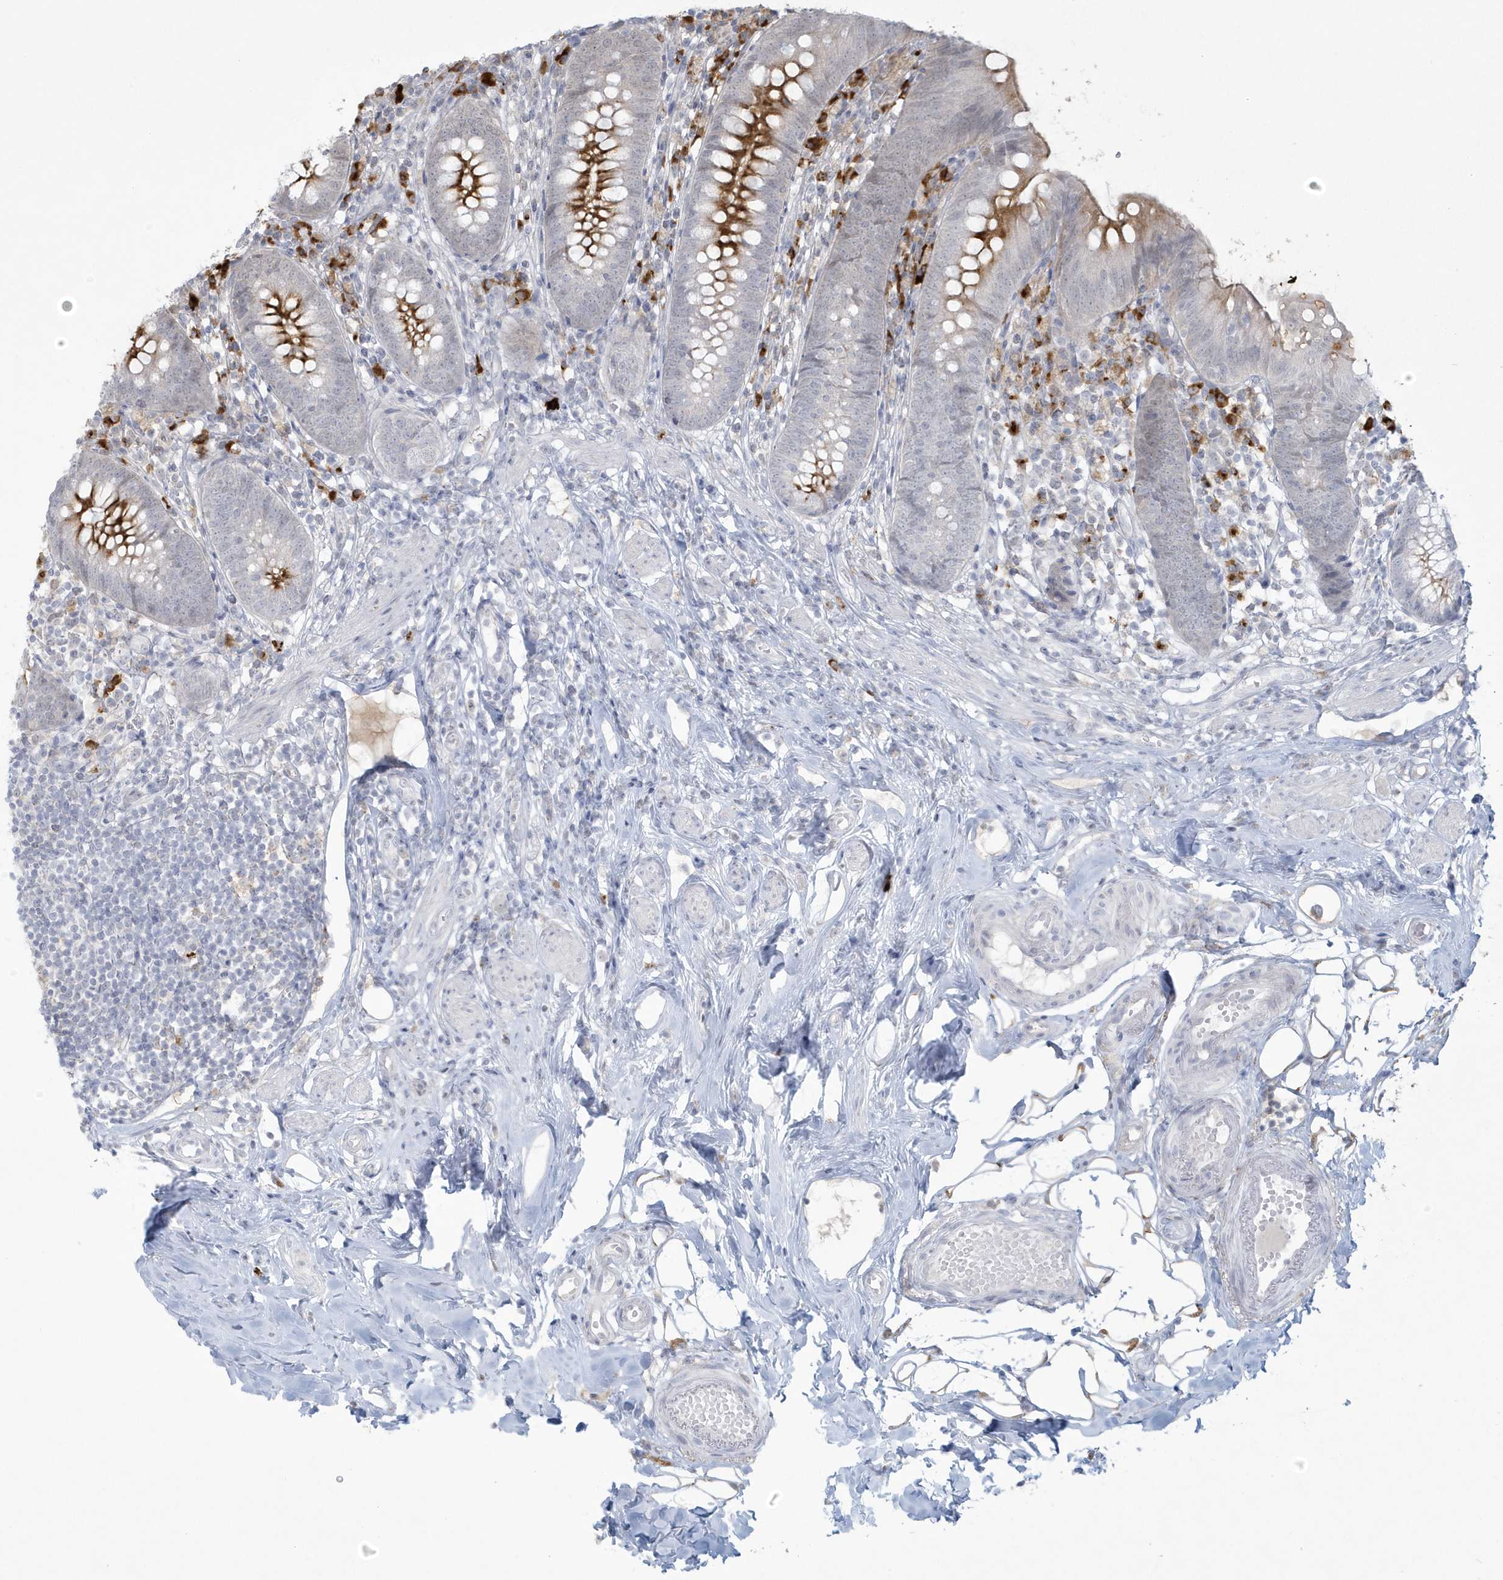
{"staining": {"intensity": "moderate", "quantity": "<25%", "location": "cytoplasmic/membranous"}, "tissue": "appendix", "cell_type": "Glandular cells", "image_type": "normal", "snomed": [{"axis": "morphology", "description": "Normal tissue, NOS"}, {"axis": "topography", "description": "Appendix"}], "caption": "Protein staining of benign appendix exhibits moderate cytoplasmic/membranous staining in about <25% of glandular cells. The staining was performed using DAB (3,3'-diaminobenzidine) to visualize the protein expression in brown, while the nuclei were stained in blue with hematoxylin (Magnification: 20x).", "gene": "HERC6", "patient": {"sex": "female", "age": 62}}